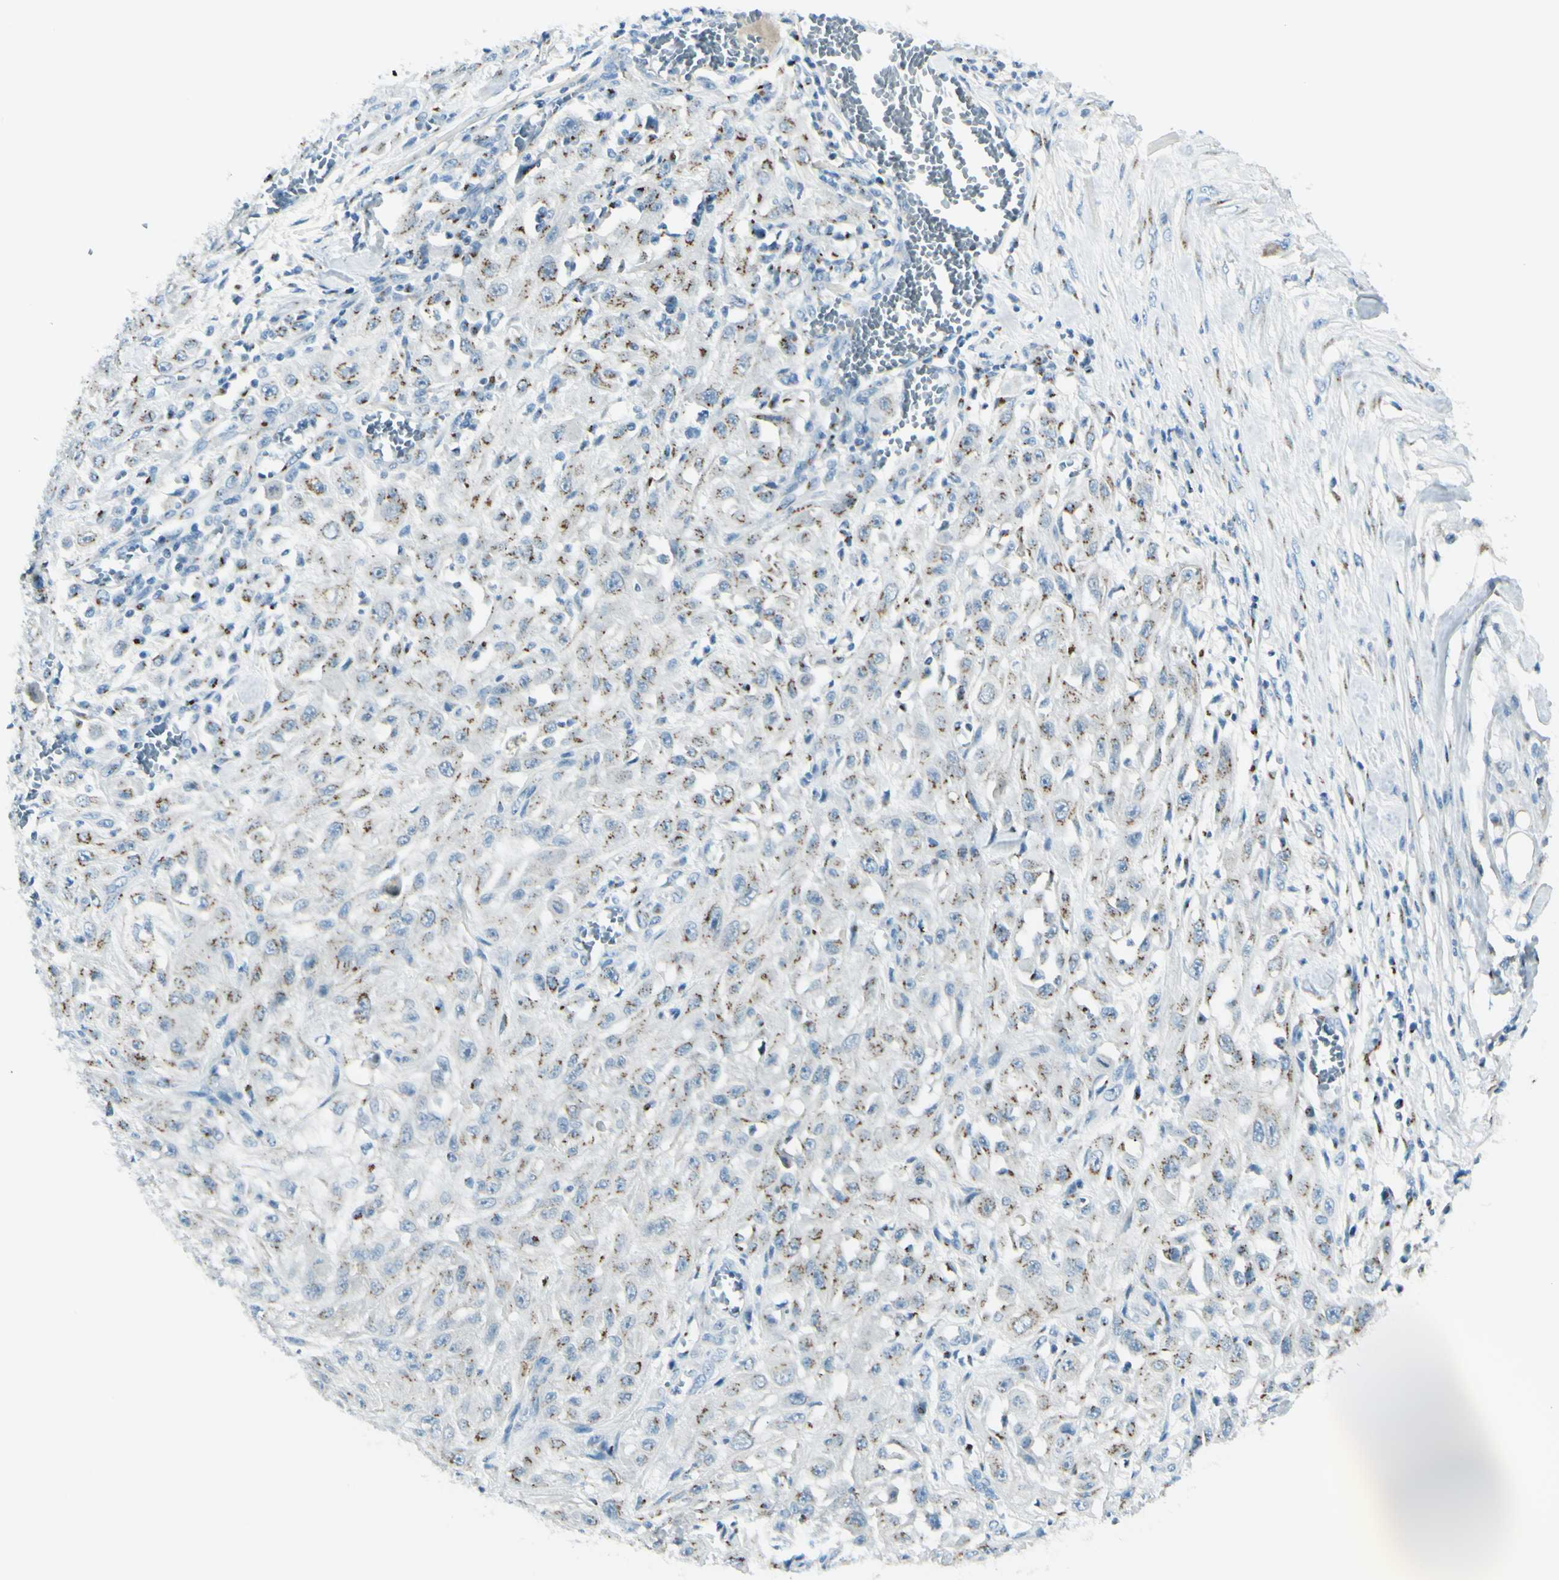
{"staining": {"intensity": "weak", "quantity": ">75%", "location": "cytoplasmic/membranous"}, "tissue": "skin cancer", "cell_type": "Tumor cells", "image_type": "cancer", "snomed": [{"axis": "morphology", "description": "Squamous cell carcinoma, NOS"}, {"axis": "morphology", "description": "Squamous cell carcinoma, metastatic, NOS"}, {"axis": "topography", "description": "Skin"}, {"axis": "topography", "description": "Lymph node"}], "caption": "The micrograph shows immunohistochemical staining of skin cancer (squamous cell carcinoma). There is weak cytoplasmic/membranous staining is present in about >75% of tumor cells.", "gene": "B4GALT1", "patient": {"sex": "male", "age": 75}}